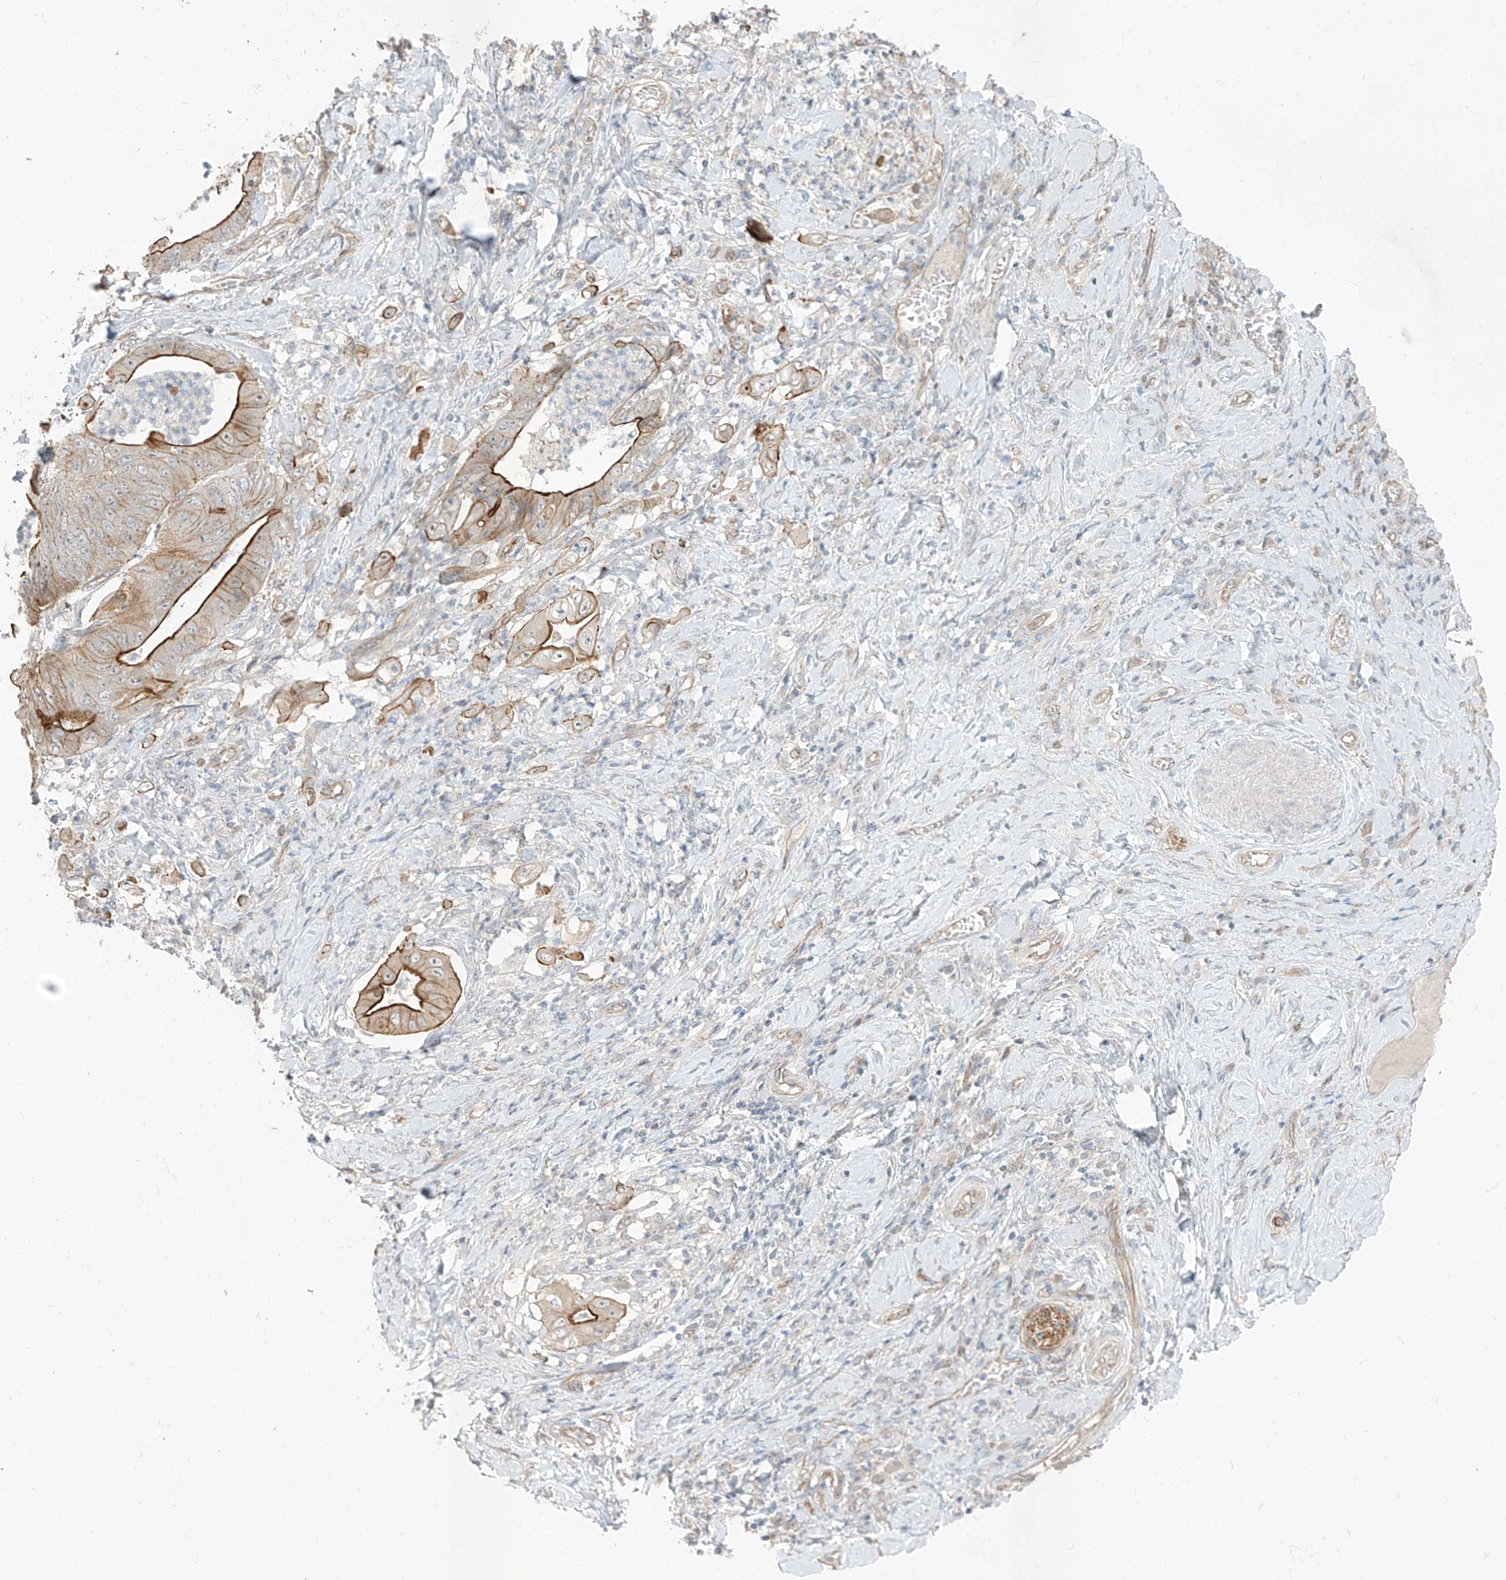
{"staining": {"intensity": "strong", "quantity": "25%-75%", "location": "cytoplasmic/membranous"}, "tissue": "stomach cancer", "cell_type": "Tumor cells", "image_type": "cancer", "snomed": [{"axis": "morphology", "description": "Adenocarcinoma, NOS"}, {"axis": "topography", "description": "Stomach"}], "caption": "The photomicrograph displays a brown stain indicating the presence of a protein in the cytoplasmic/membranous of tumor cells in stomach adenocarcinoma.", "gene": "EPHX4", "patient": {"sex": "female", "age": 73}}